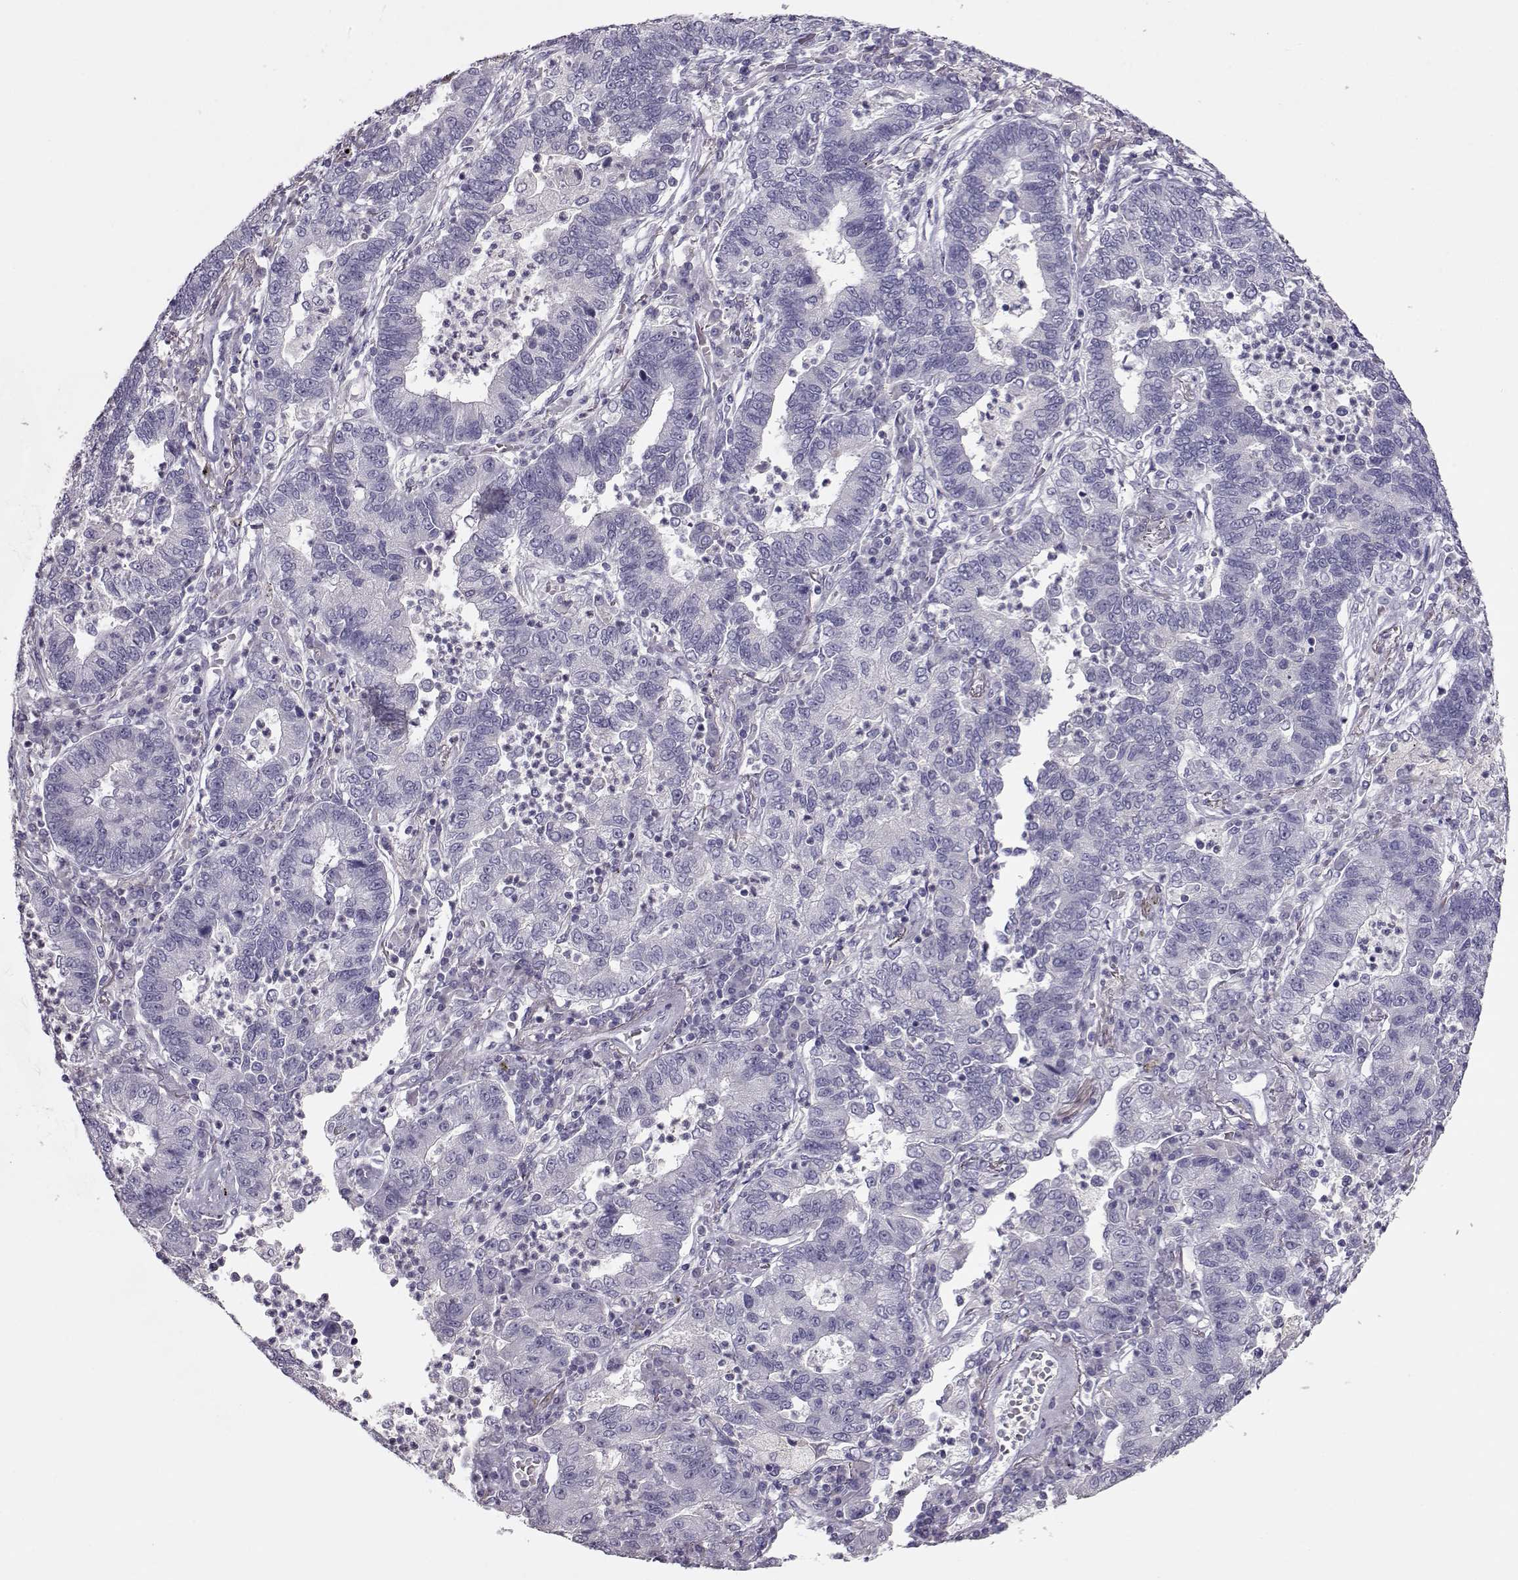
{"staining": {"intensity": "negative", "quantity": "none", "location": "none"}, "tissue": "lung cancer", "cell_type": "Tumor cells", "image_type": "cancer", "snomed": [{"axis": "morphology", "description": "Adenocarcinoma, NOS"}, {"axis": "topography", "description": "Lung"}], "caption": "There is no significant positivity in tumor cells of lung cancer. (Stains: DAB immunohistochemistry (IHC) with hematoxylin counter stain, Microscopy: brightfield microscopy at high magnification).", "gene": "GRK1", "patient": {"sex": "female", "age": 57}}